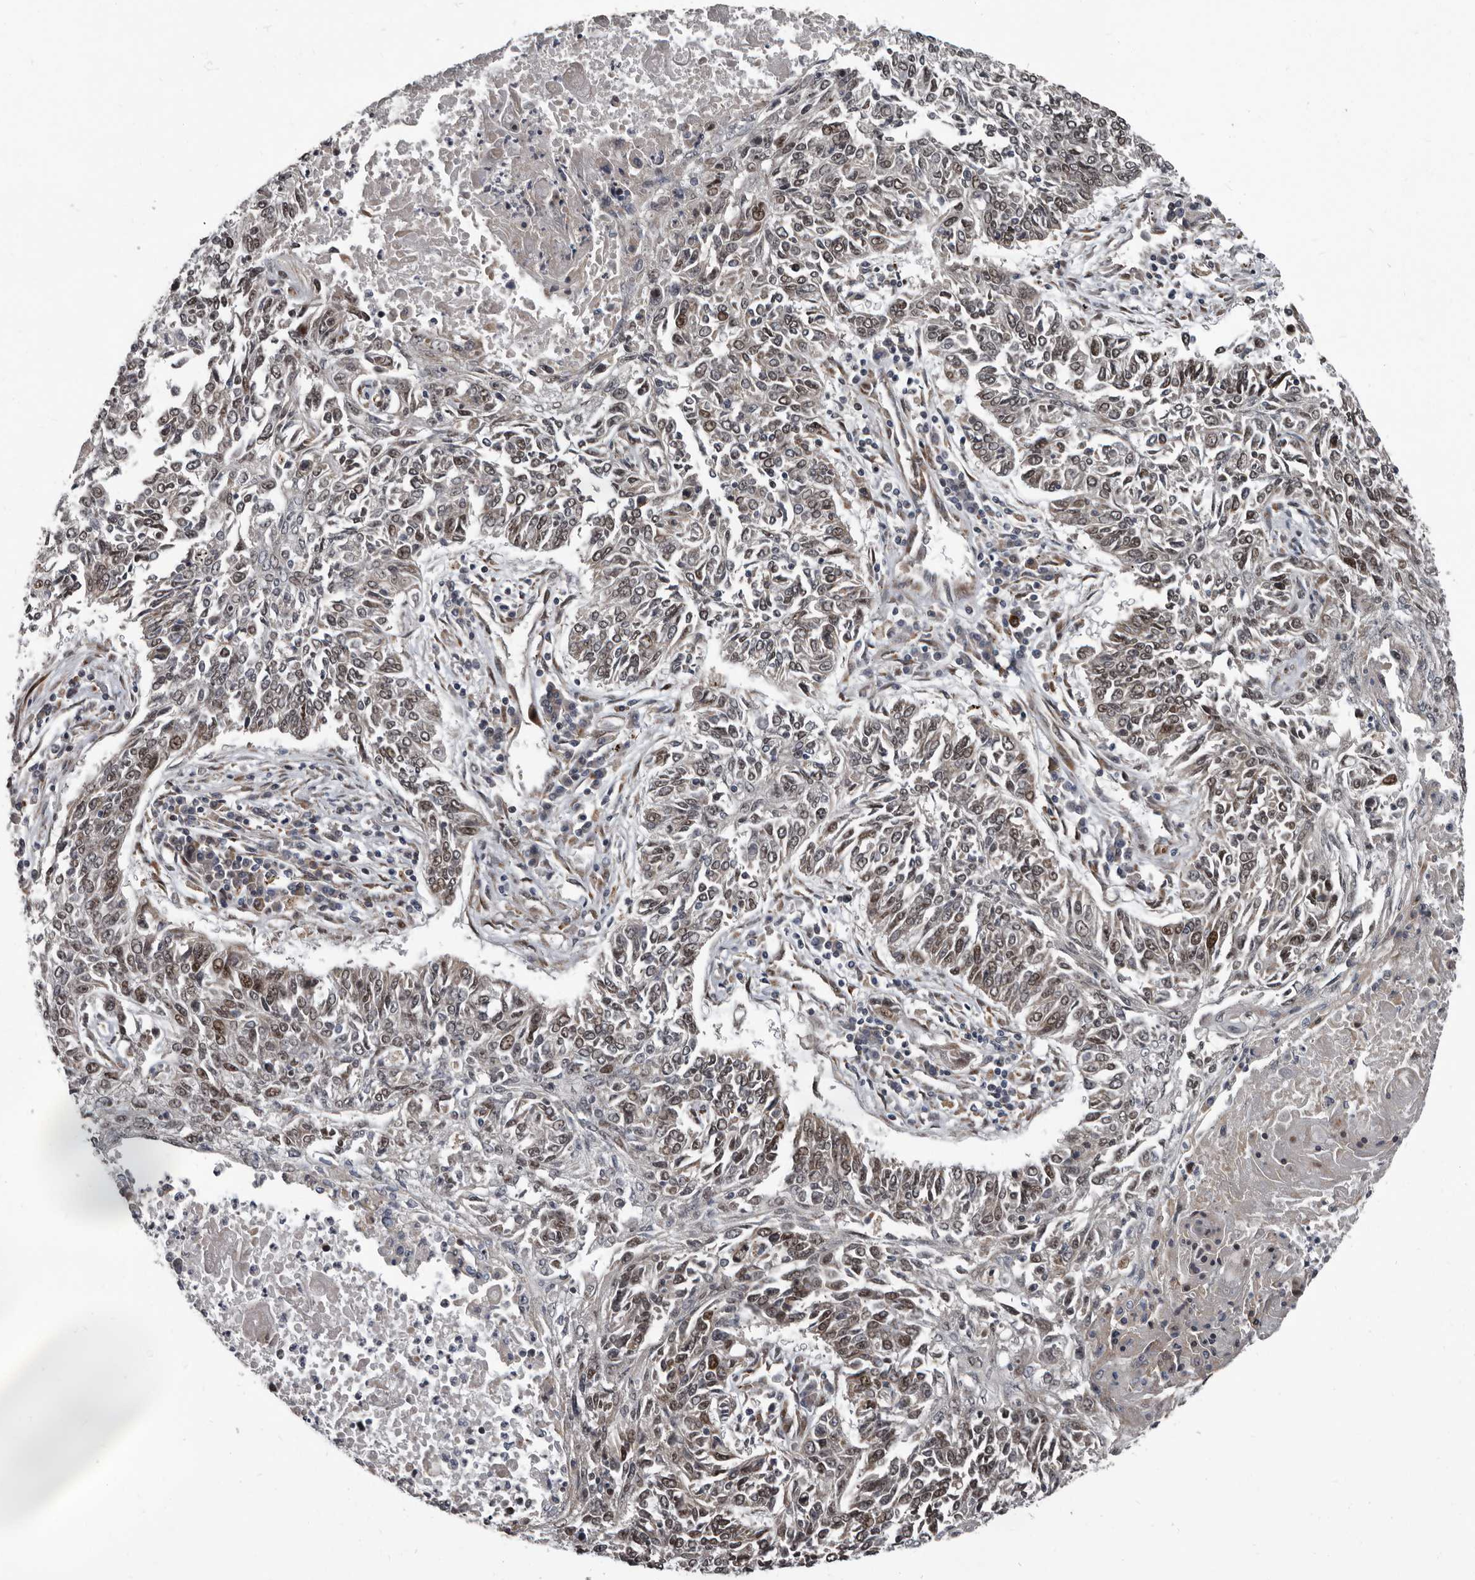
{"staining": {"intensity": "moderate", "quantity": "25%-75%", "location": "nuclear"}, "tissue": "lung cancer", "cell_type": "Tumor cells", "image_type": "cancer", "snomed": [{"axis": "morphology", "description": "Normal tissue, NOS"}, {"axis": "morphology", "description": "Squamous cell carcinoma, NOS"}, {"axis": "topography", "description": "Cartilage tissue"}, {"axis": "topography", "description": "Bronchus"}, {"axis": "topography", "description": "Lung"}], "caption": "High-power microscopy captured an IHC photomicrograph of squamous cell carcinoma (lung), revealing moderate nuclear positivity in approximately 25%-75% of tumor cells.", "gene": "CHD1L", "patient": {"sex": "female", "age": 49}}